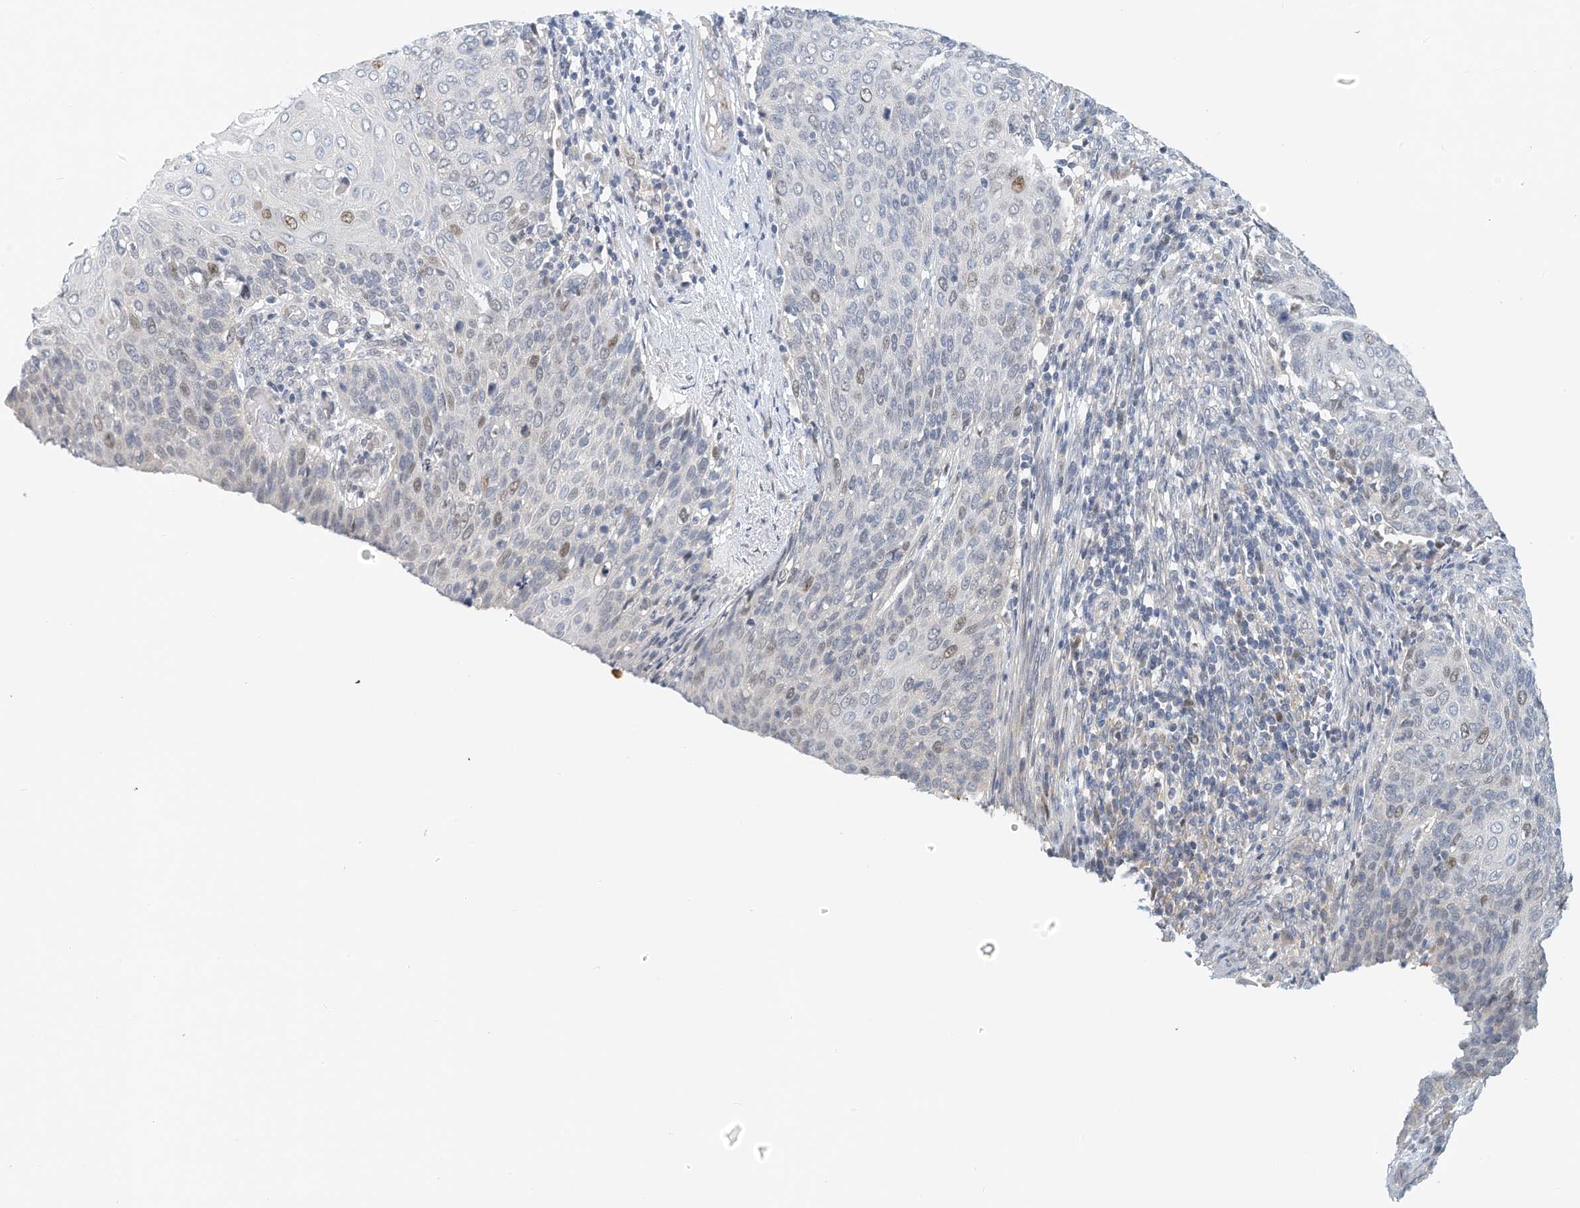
{"staining": {"intensity": "weak", "quantity": "<25%", "location": "nuclear"}, "tissue": "cervical cancer", "cell_type": "Tumor cells", "image_type": "cancer", "snomed": [{"axis": "morphology", "description": "Squamous cell carcinoma, NOS"}, {"axis": "topography", "description": "Cervix"}], "caption": "This is an IHC image of cervical cancer. There is no staining in tumor cells.", "gene": "ARHGAP28", "patient": {"sex": "female", "age": 39}}